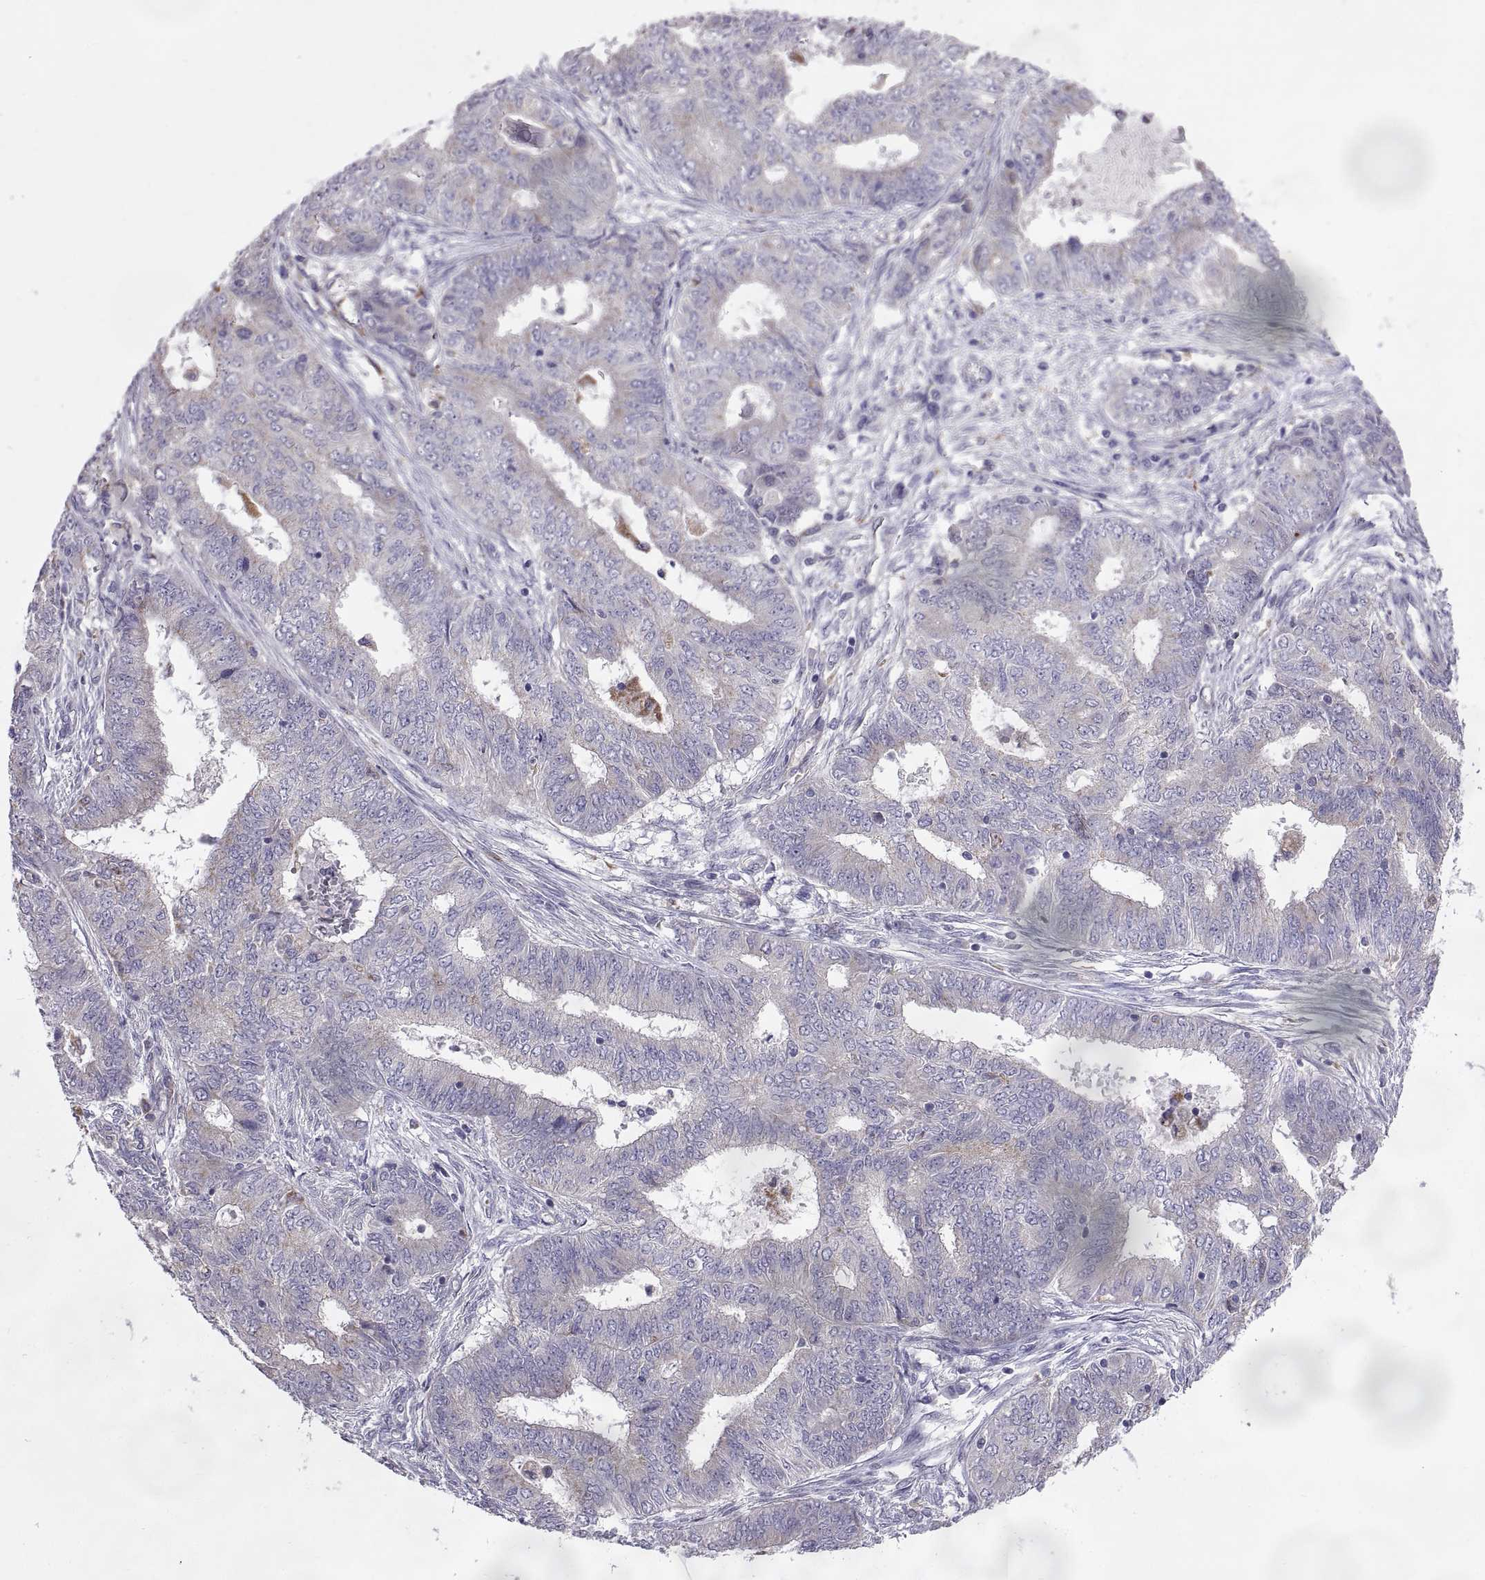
{"staining": {"intensity": "negative", "quantity": "none", "location": "none"}, "tissue": "endometrial cancer", "cell_type": "Tumor cells", "image_type": "cancer", "snomed": [{"axis": "morphology", "description": "Adenocarcinoma, NOS"}, {"axis": "topography", "description": "Endometrium"}], "caption": "This is an immunohistochemistry photomicrograph of endometrial cancer. There is no staining in tumor cells.", "gene": "ARSL", "patient": {"sex": "female", "age": 62}}